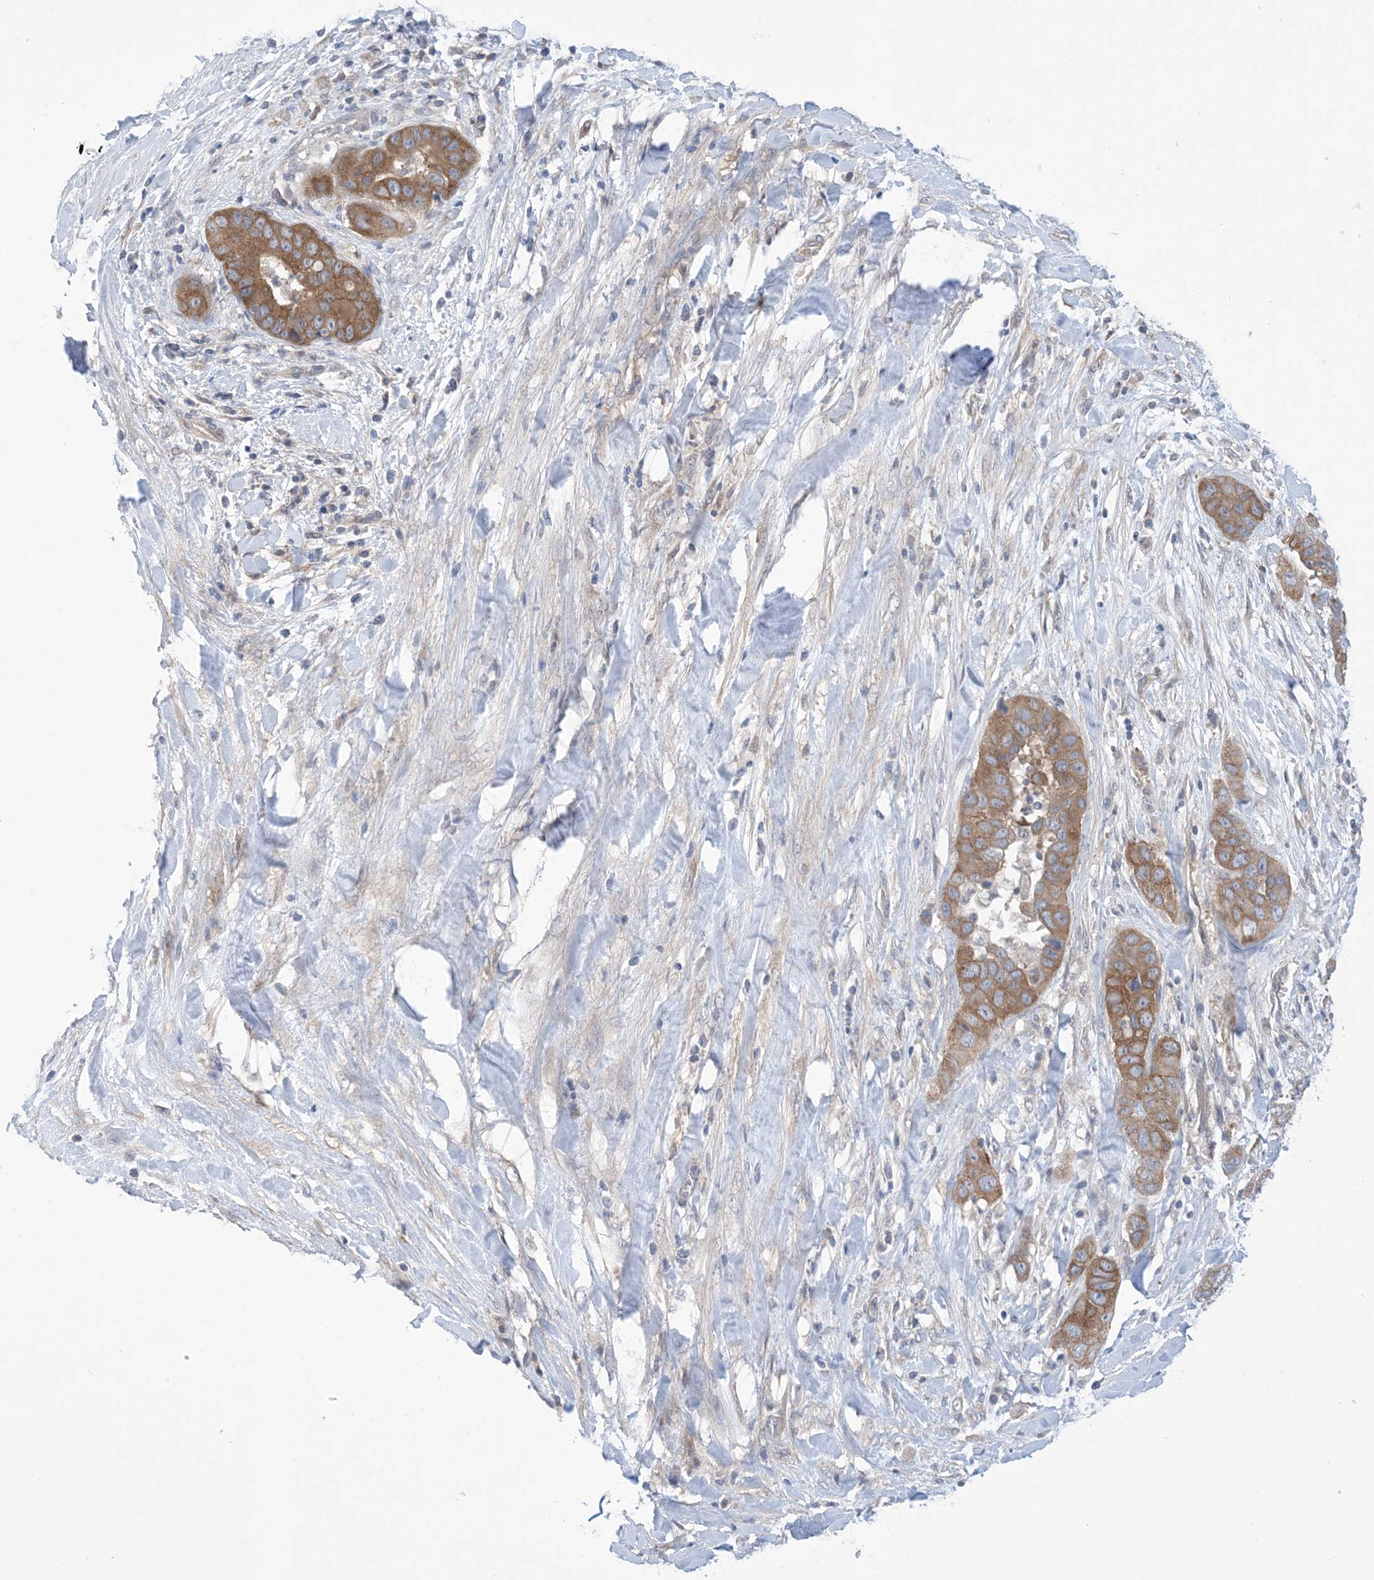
{"staining": {"intensity": "moderate", "quantity": ">75%", "location": "cytoplasmic/membranous"}, "tissue": "liver cancer", "cell_type": "Tumor cells", "image_type": "cancer", "snomed": [{"axis": "morphology", "description": "Cholangiocarcinoma"}, {"axis": "topography", "description": "Liver"}], "caption": "This histopathology image exhibits immunohistochemistry (IHC) staining of human liver cholangiocarcinoma, with medium moderate cytoplasmic/membranous expression in about >75% of tumor cells.", "gene": "EHBP1", "patient": {"sex": "female", "age": 52}}